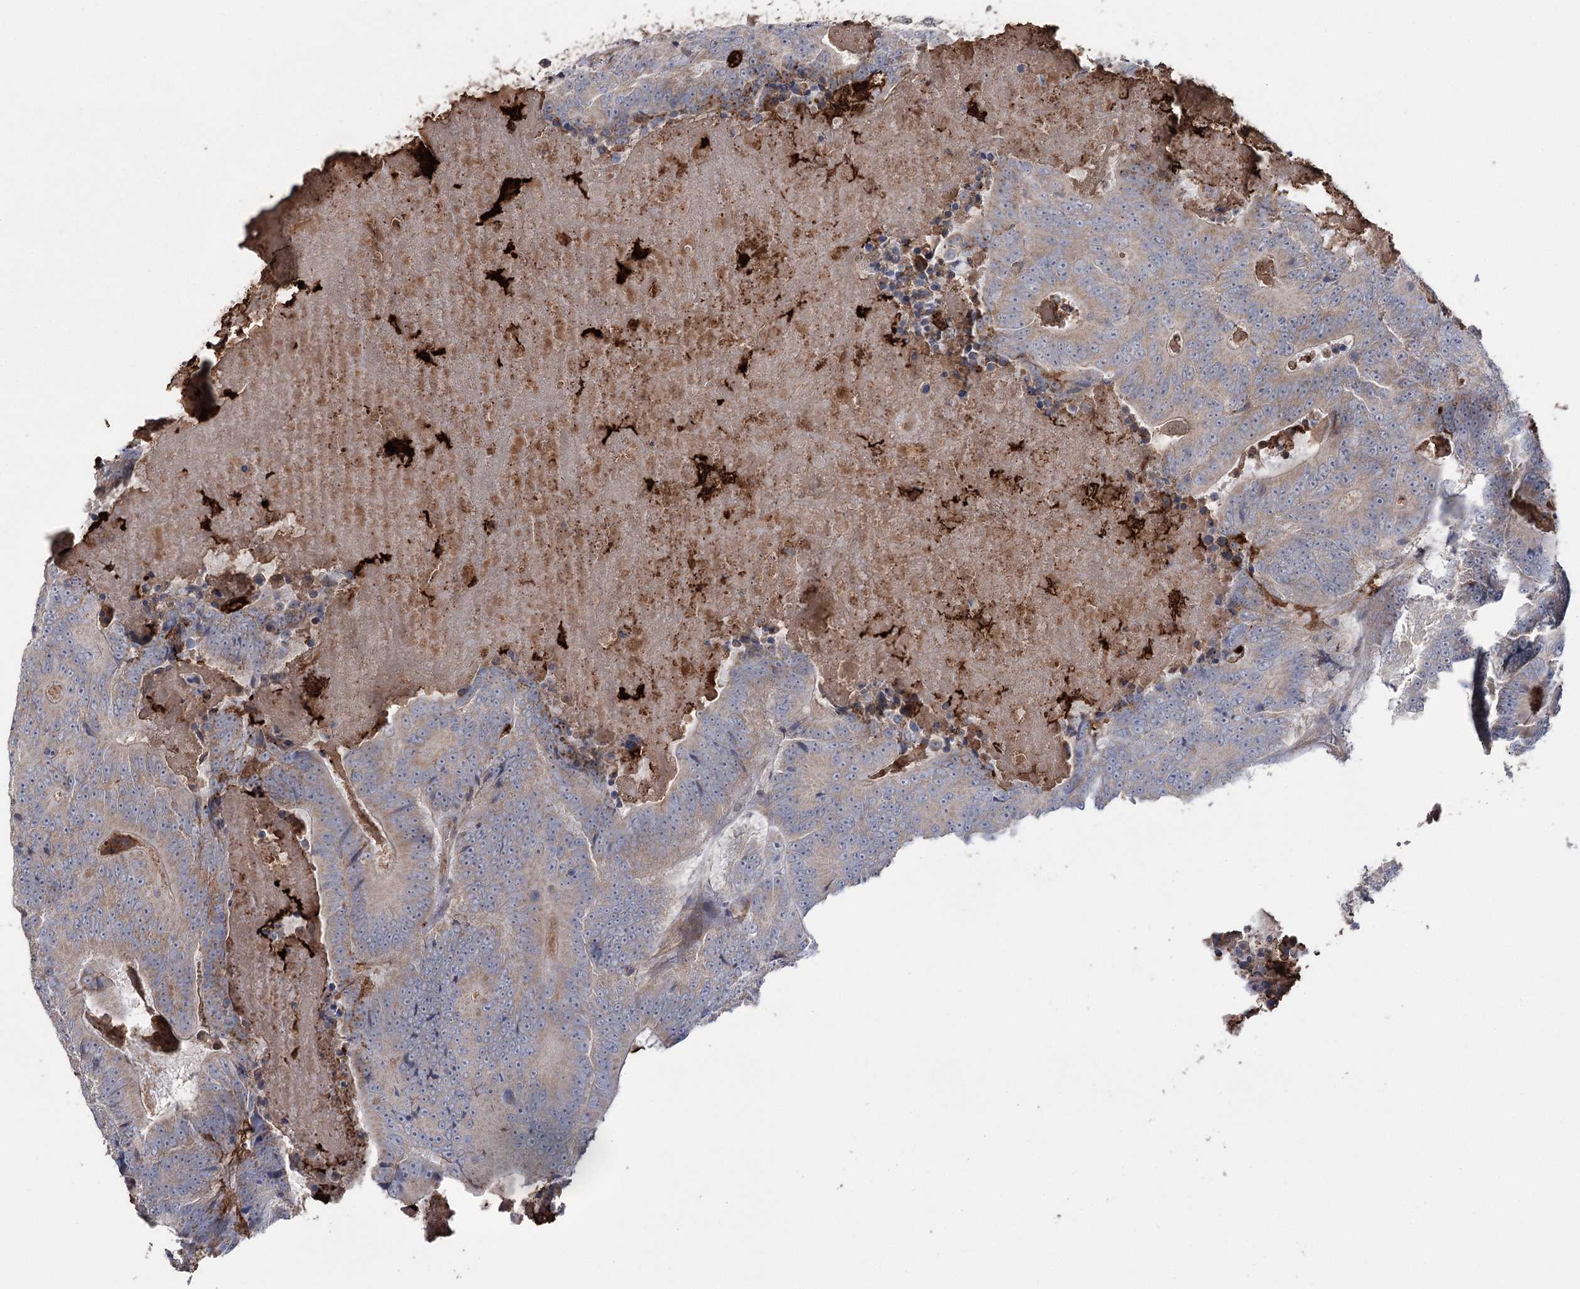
{"staining": {"intensity": "weak", "quantity": "25%-75%", "location": "cytoplasmic/membranous"}, "tissue": "colorectal cancer", "cell_type": "Tumor cells", "image_type": "cancer", "snomed": [{"axis": "morphology", "description": "Adenocarcinoma, NOS"}, {"axis": "topography", "description": "Colon"}], "caption": "There is low levels of weak cytoplasmic/membranous staining in tumor cells of colorectal adenocarcinoma, as demonstrated by immunohistochemical staining (brown color).", "gene": "OTUD1", "patient": {"sex": "male", "age": 83}}